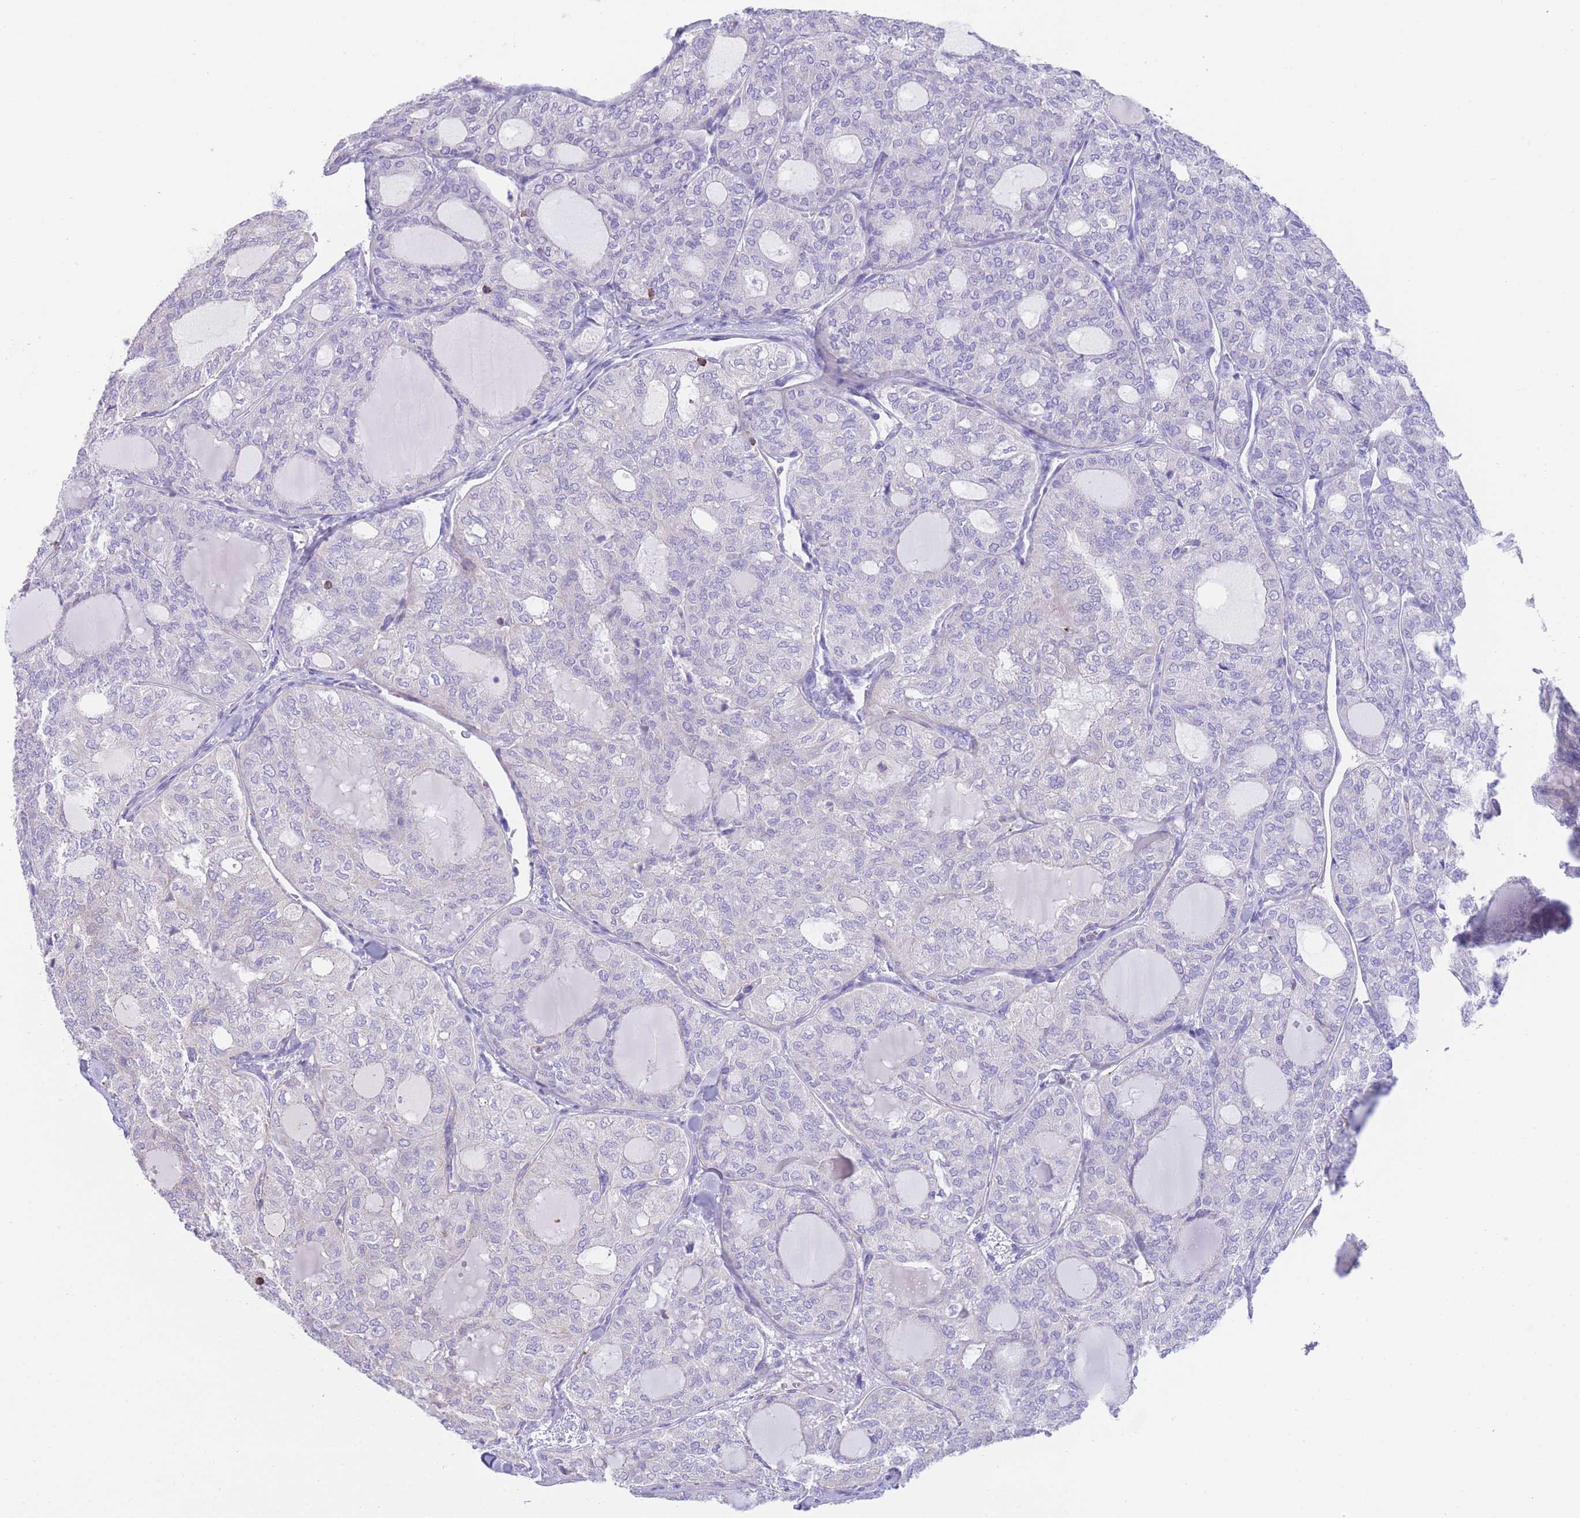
{"staining": {"intensity": "negative", "quantity": "none", "location": "none"}, "tissue": "thyroid cancer", "cell_type": "Tumor cells", "image_type": "cancer", "snomed": [{"axis": "morphology", "description": "Follicular adenoma carcinoma, NOS"}, {"axis": "topography", "description": "Thyroid gland"}], "caption": "The micrograph reveals no staining of tumor cells in thyroid follicular adenoma carcinoma.", "gene": "LDB3", "patient": {"sex": "male", "age": 75}}